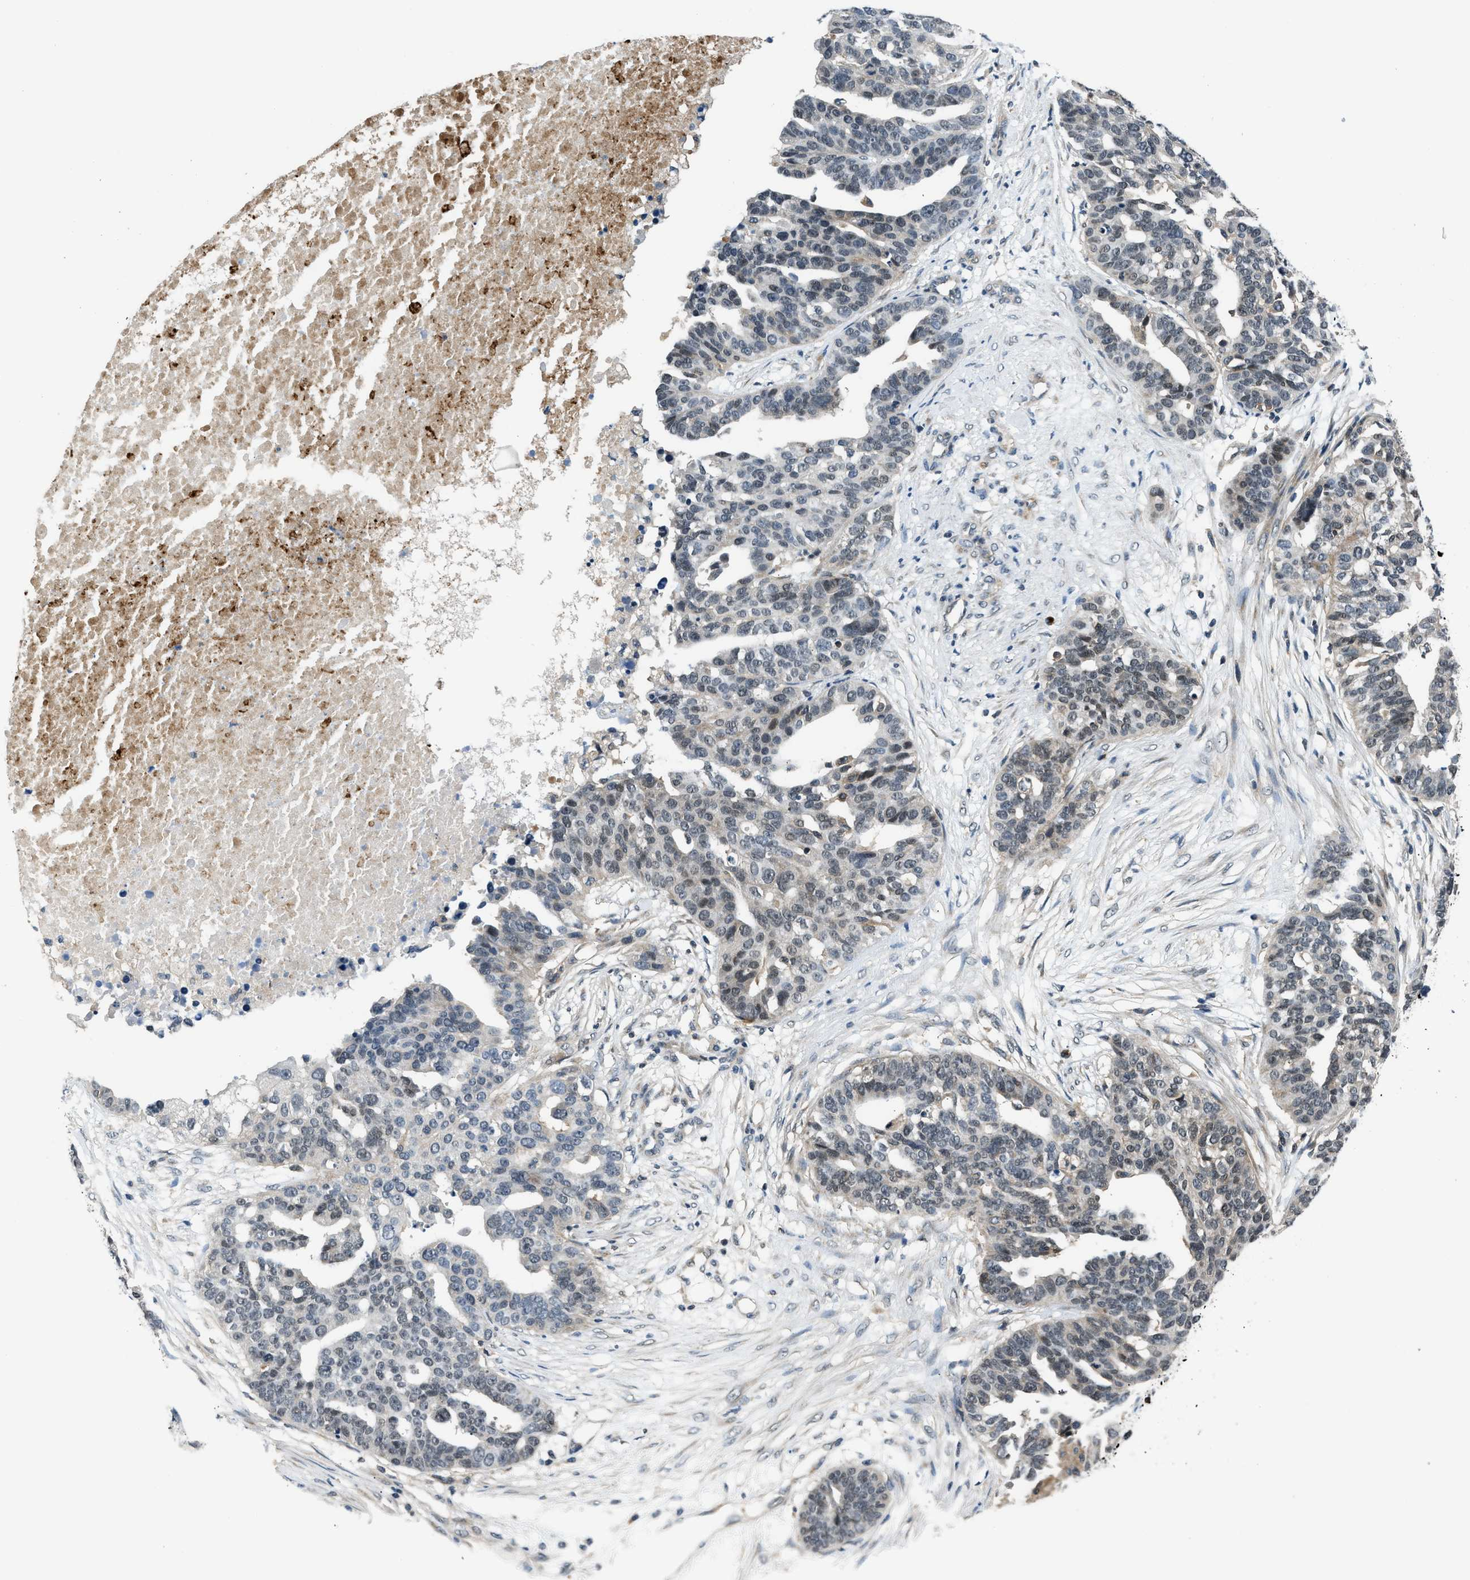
{"staining": {"intensity": "weak", "quantity": "25%-75%", "location": "nuclear"}, "tissue": "ovarian cancer", "cell_type": "Tumor cells", "image_type": "cancer", "snomed": [{"axis": "morphology", "description": "Cystadenocarcinoma, serous, NOS"}, {"axis": "topography", "description": "Ovary"}], "caption": "Weak nuclear expression for a protein is present in about 25%-75% of tumor cells of ovarian cancer using immunohistochemistry (IHC).", "gene": "MTMR1", "patient": {"sex": "female", "age": 59}}